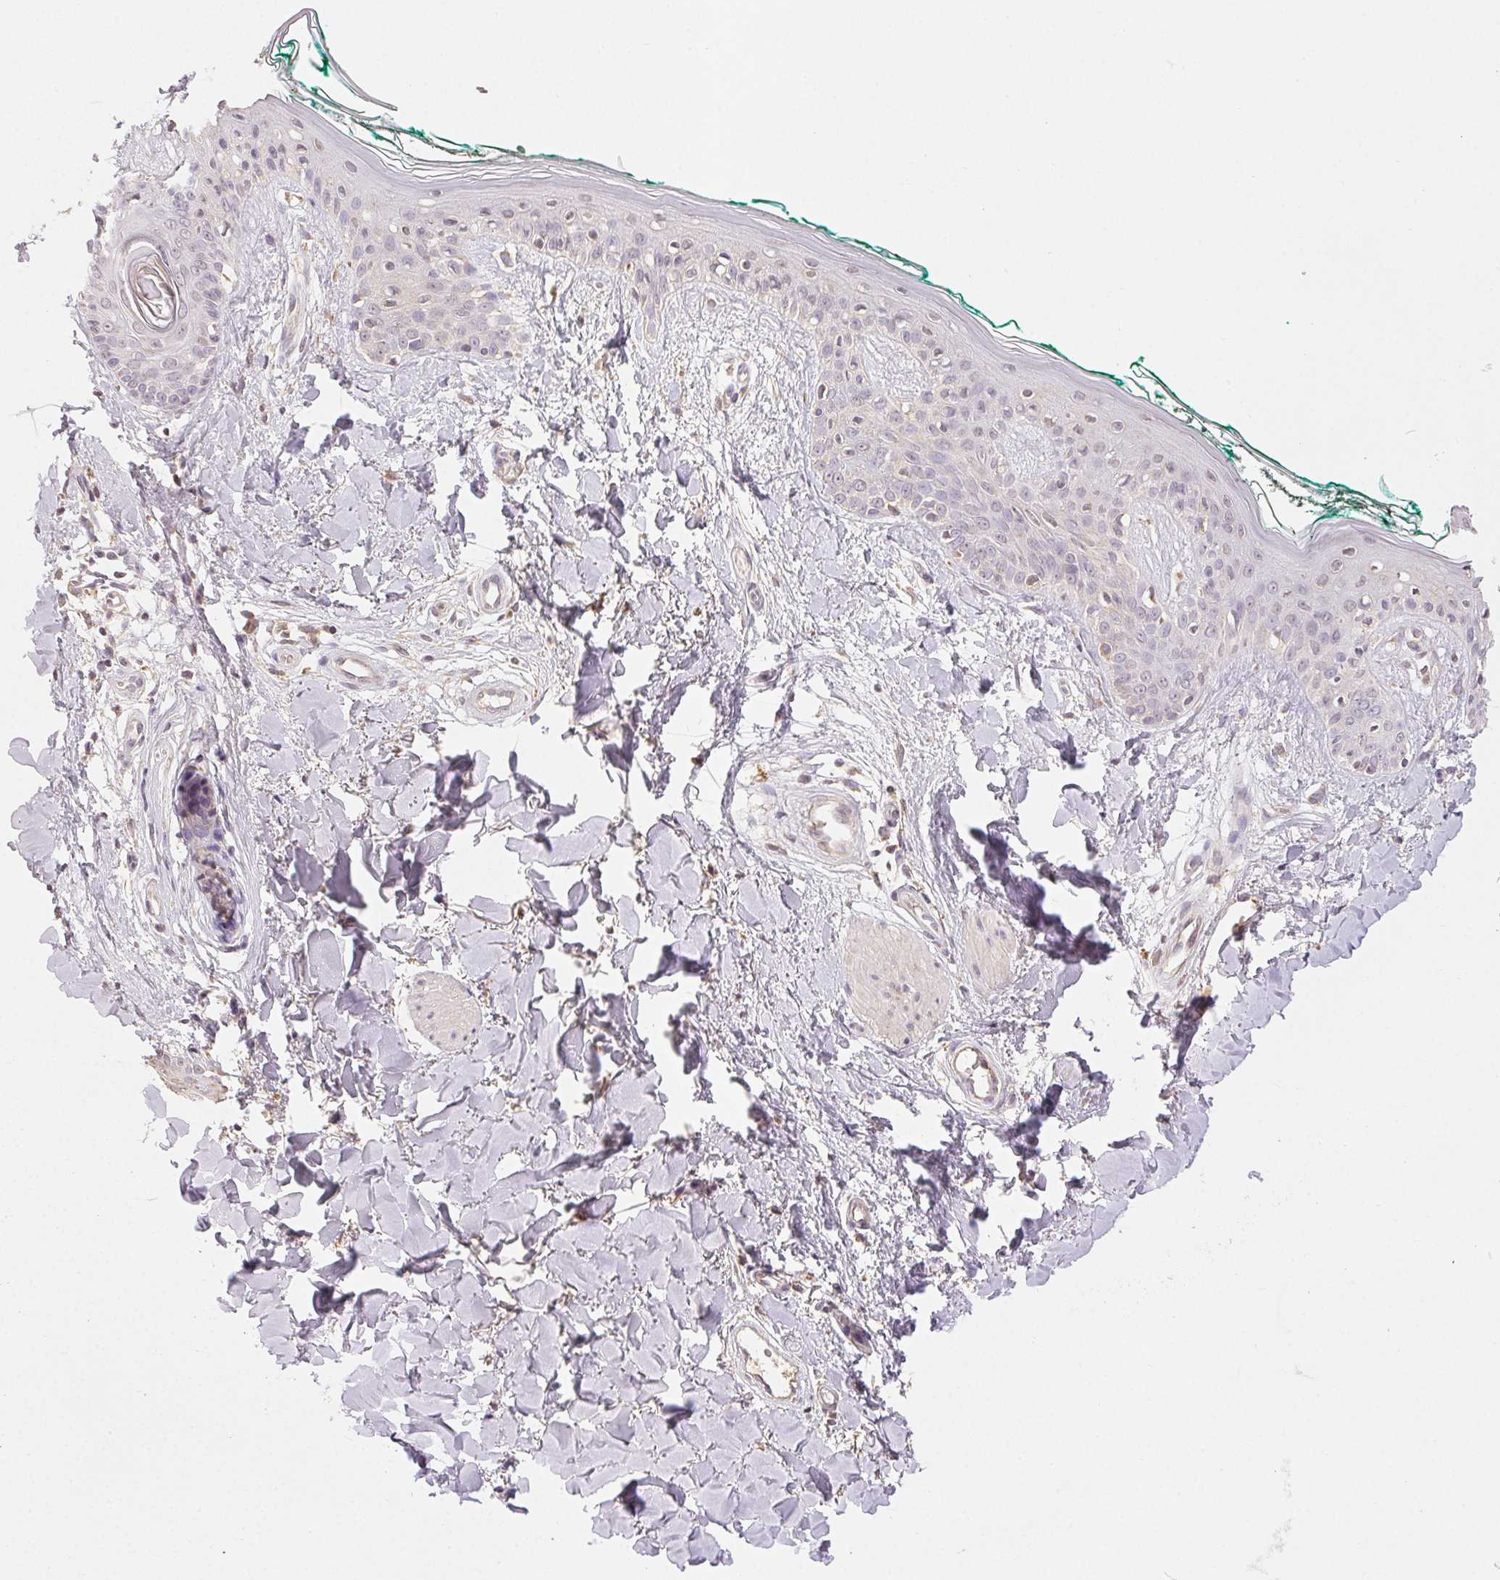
{"staining": {"intensity": "negative", "quantity": "none", "location": "none"}, "tissue": "skin", "cell_type": "Fibroblasts", "image_type": "normal", "snomed": [{"axis": "morphology", "description": "Normal tissue, NOS"}, {"axis": "topography", "description": "Skin"}], "caption": "DAB immunohistochemical staining of unremarkable human skin shows no significant staining in fibroblasts.", "gene": "CLASP1", "patient": {"sex": "female", "age": 34}}